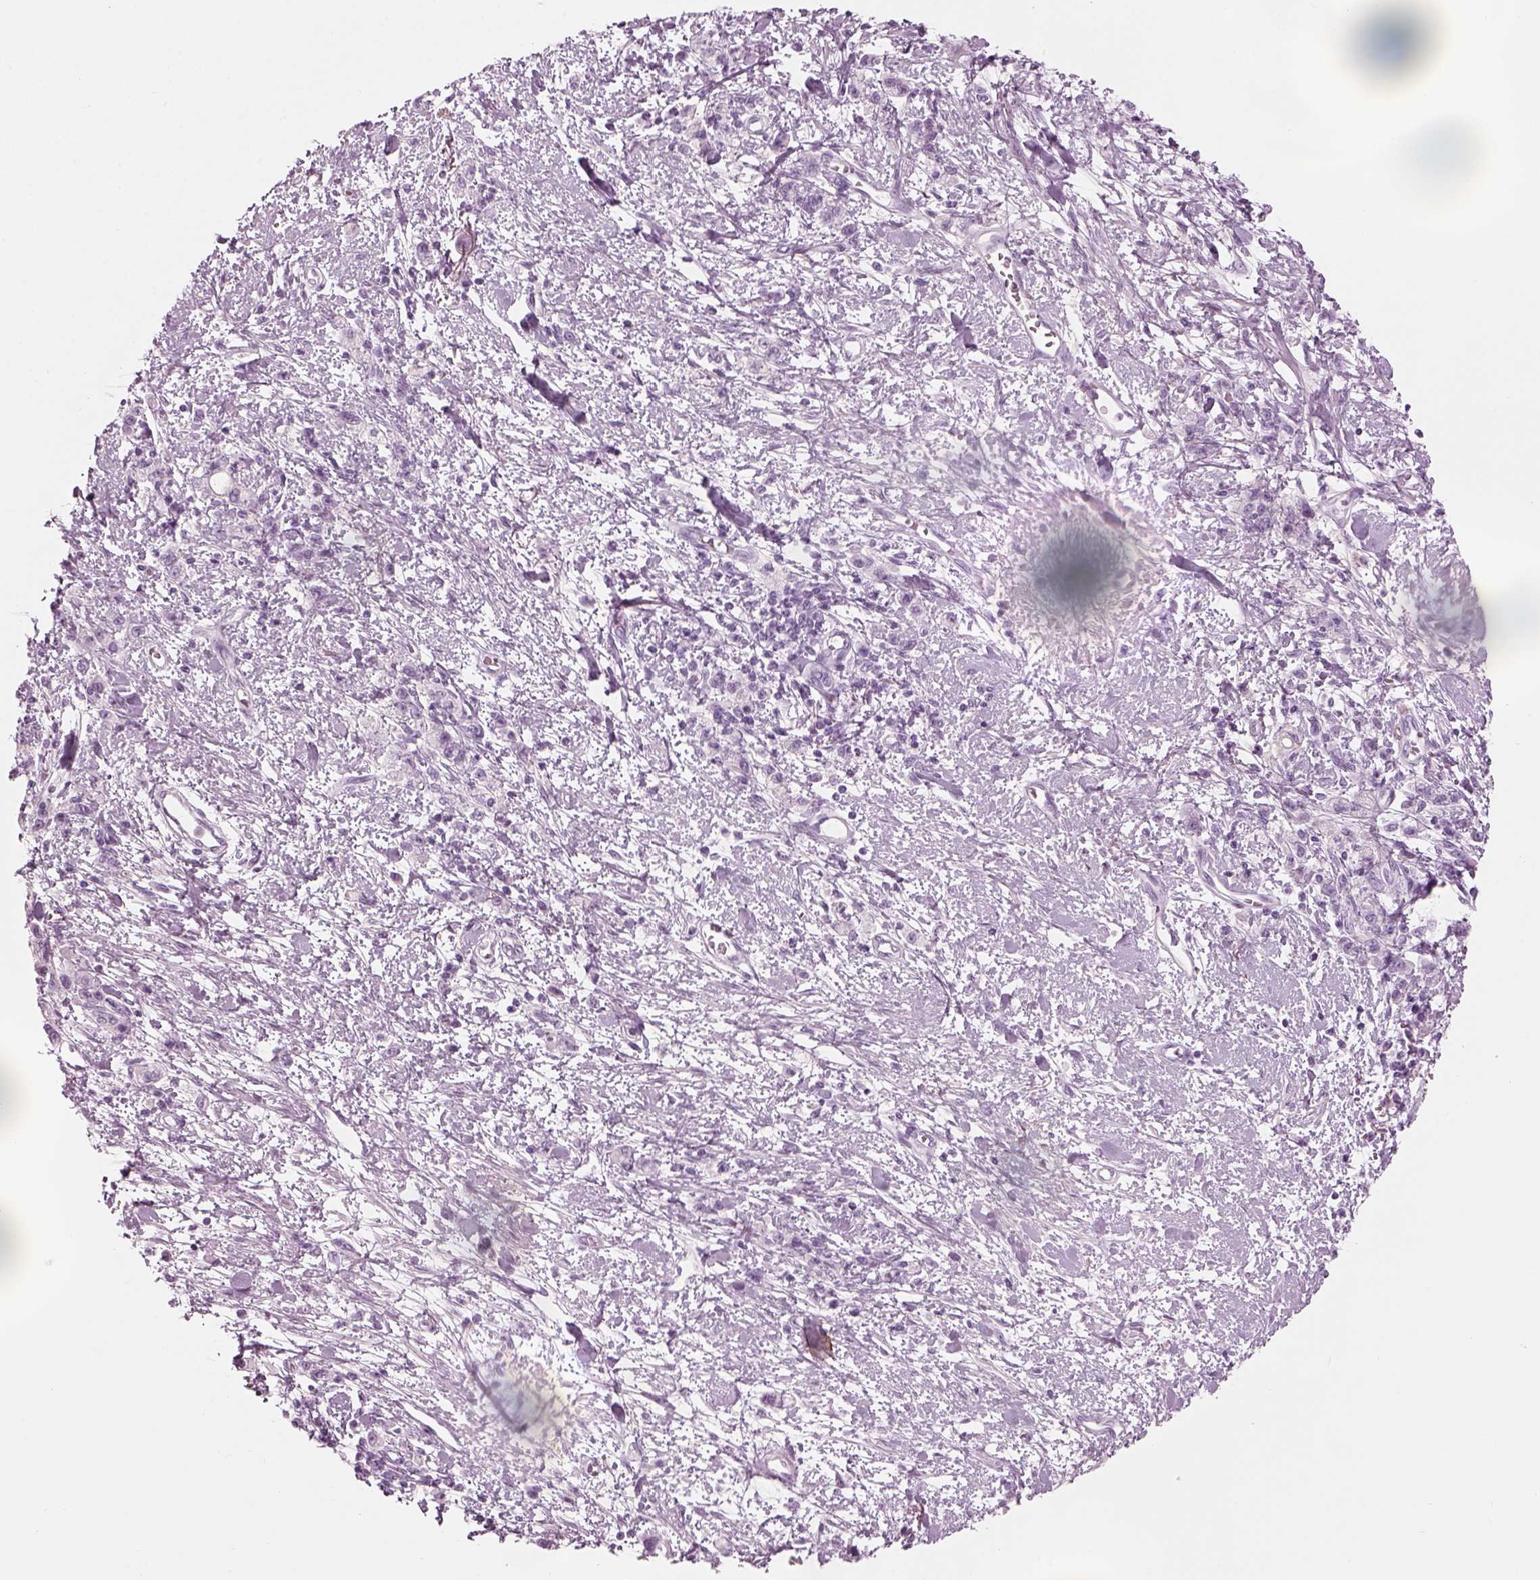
{"staining": {"intensity": "negative", "quantity": "none", "location": "none"}, "tissue": "stomach cancer", "cell_type": "Tumor cells", "image_type": "cancer", "snomed": [{"axis": "morphology", "description": "Adenocarcinoma, NOS"}, {"axis": "topography", "description": "Stomach"}], "caption": "Human stomach adenocarcinoma stained for a protein using immunohistochemistry reveals no positivity in tumor cells.", "gene": "SAG", "patient": {"sex": "male", "age": 77}}